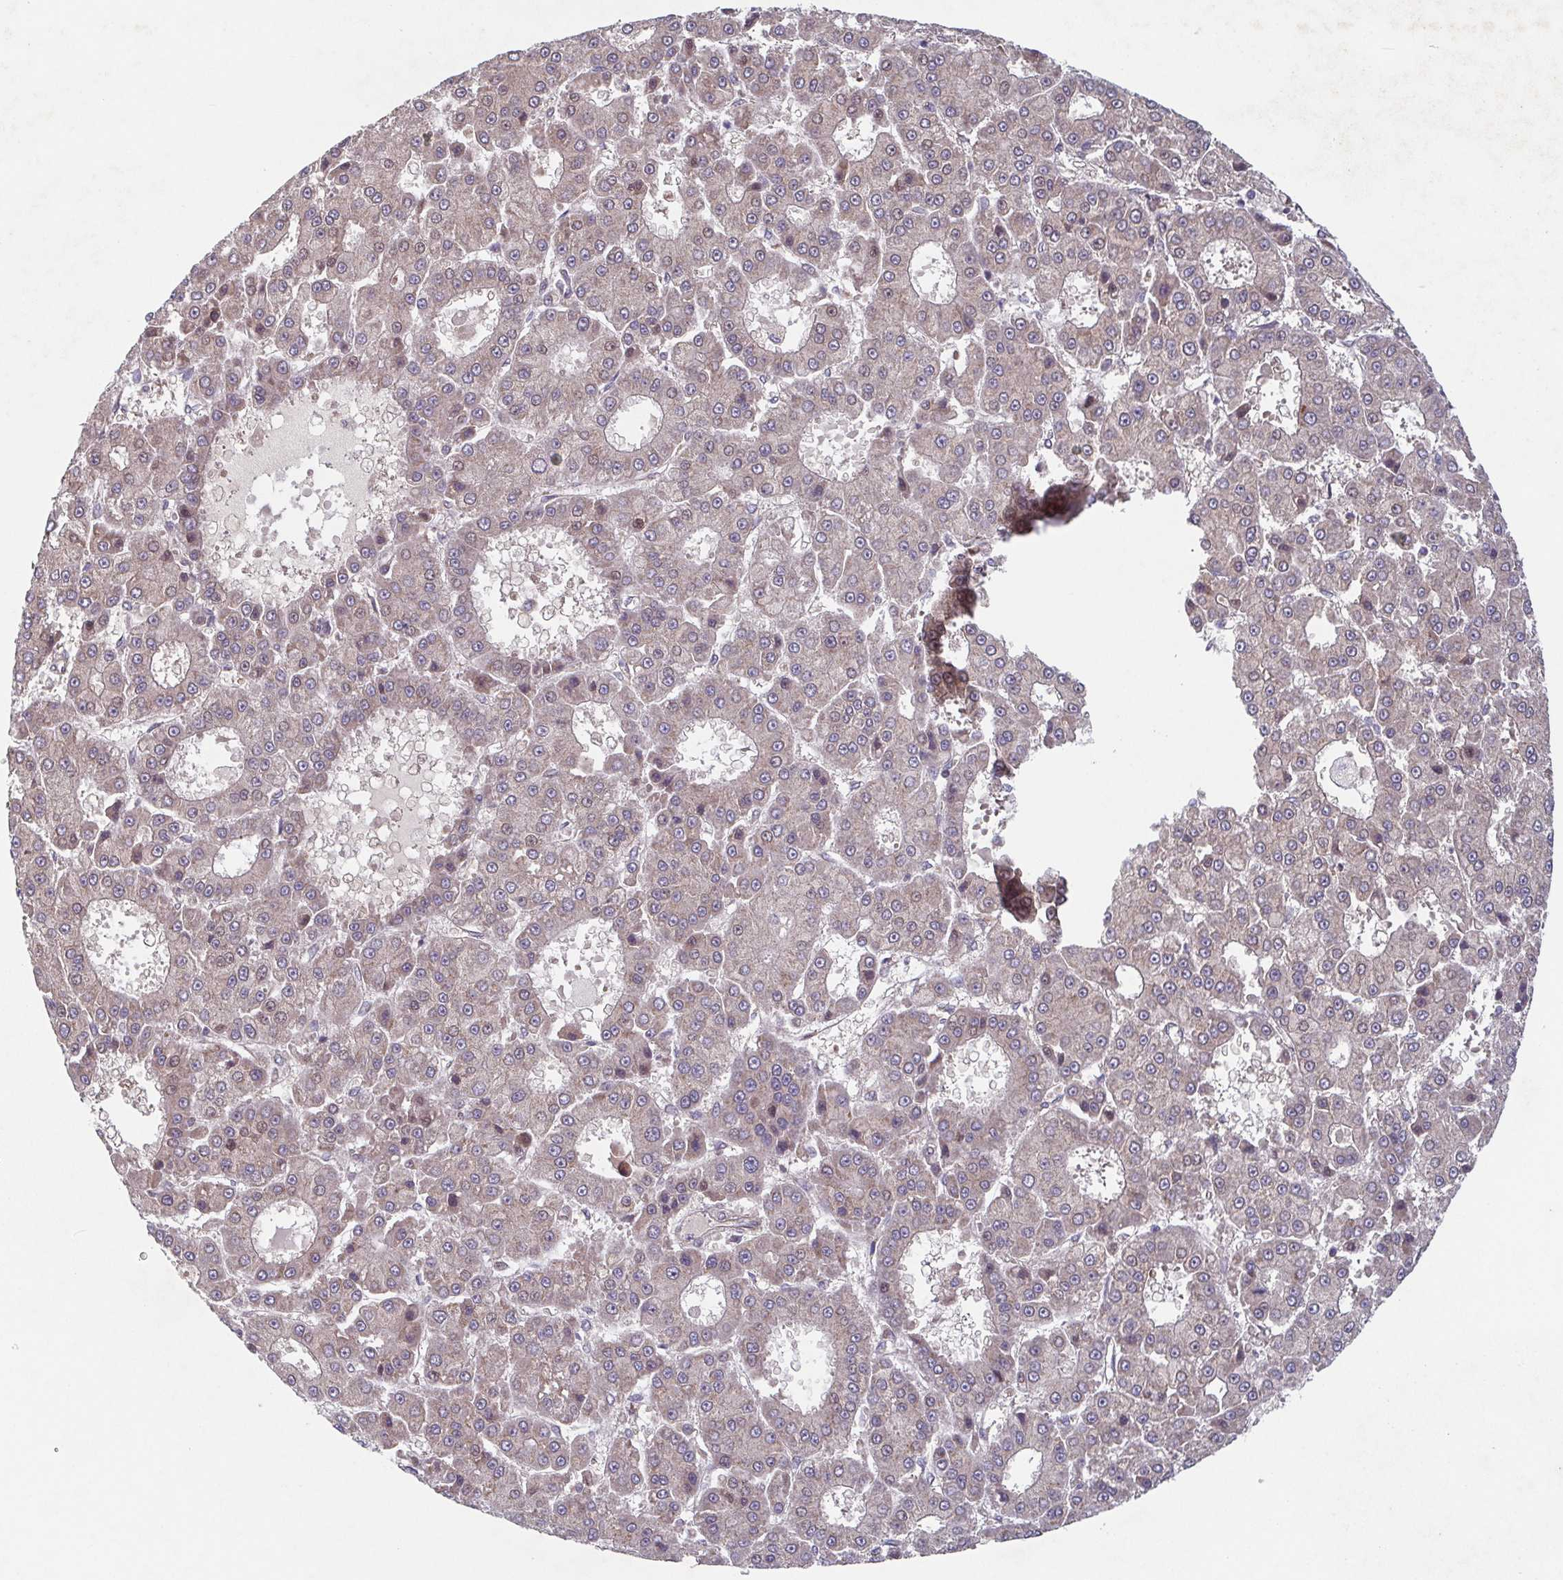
{"staining": {"intensity": "weak", "quantity": "<25%", "location": "cytoplasmic/membranous,nuclear"}, "tissue": "liver cancer", "cell_type": "Tumor cells", "image_type": "cancer", "snomed": [{"axis": "morphology", "description": "Carcinoma, Hepatocellular, NOS"}, {"axis": "topography", "description": "Liver"}], "caption": "Histopathology image shows no significant protein expression in tumor cells of liver cancer (hepatocellular carcinoma).", "gene": "COPB1", "patient": {"sex": "male", "age": 70}}